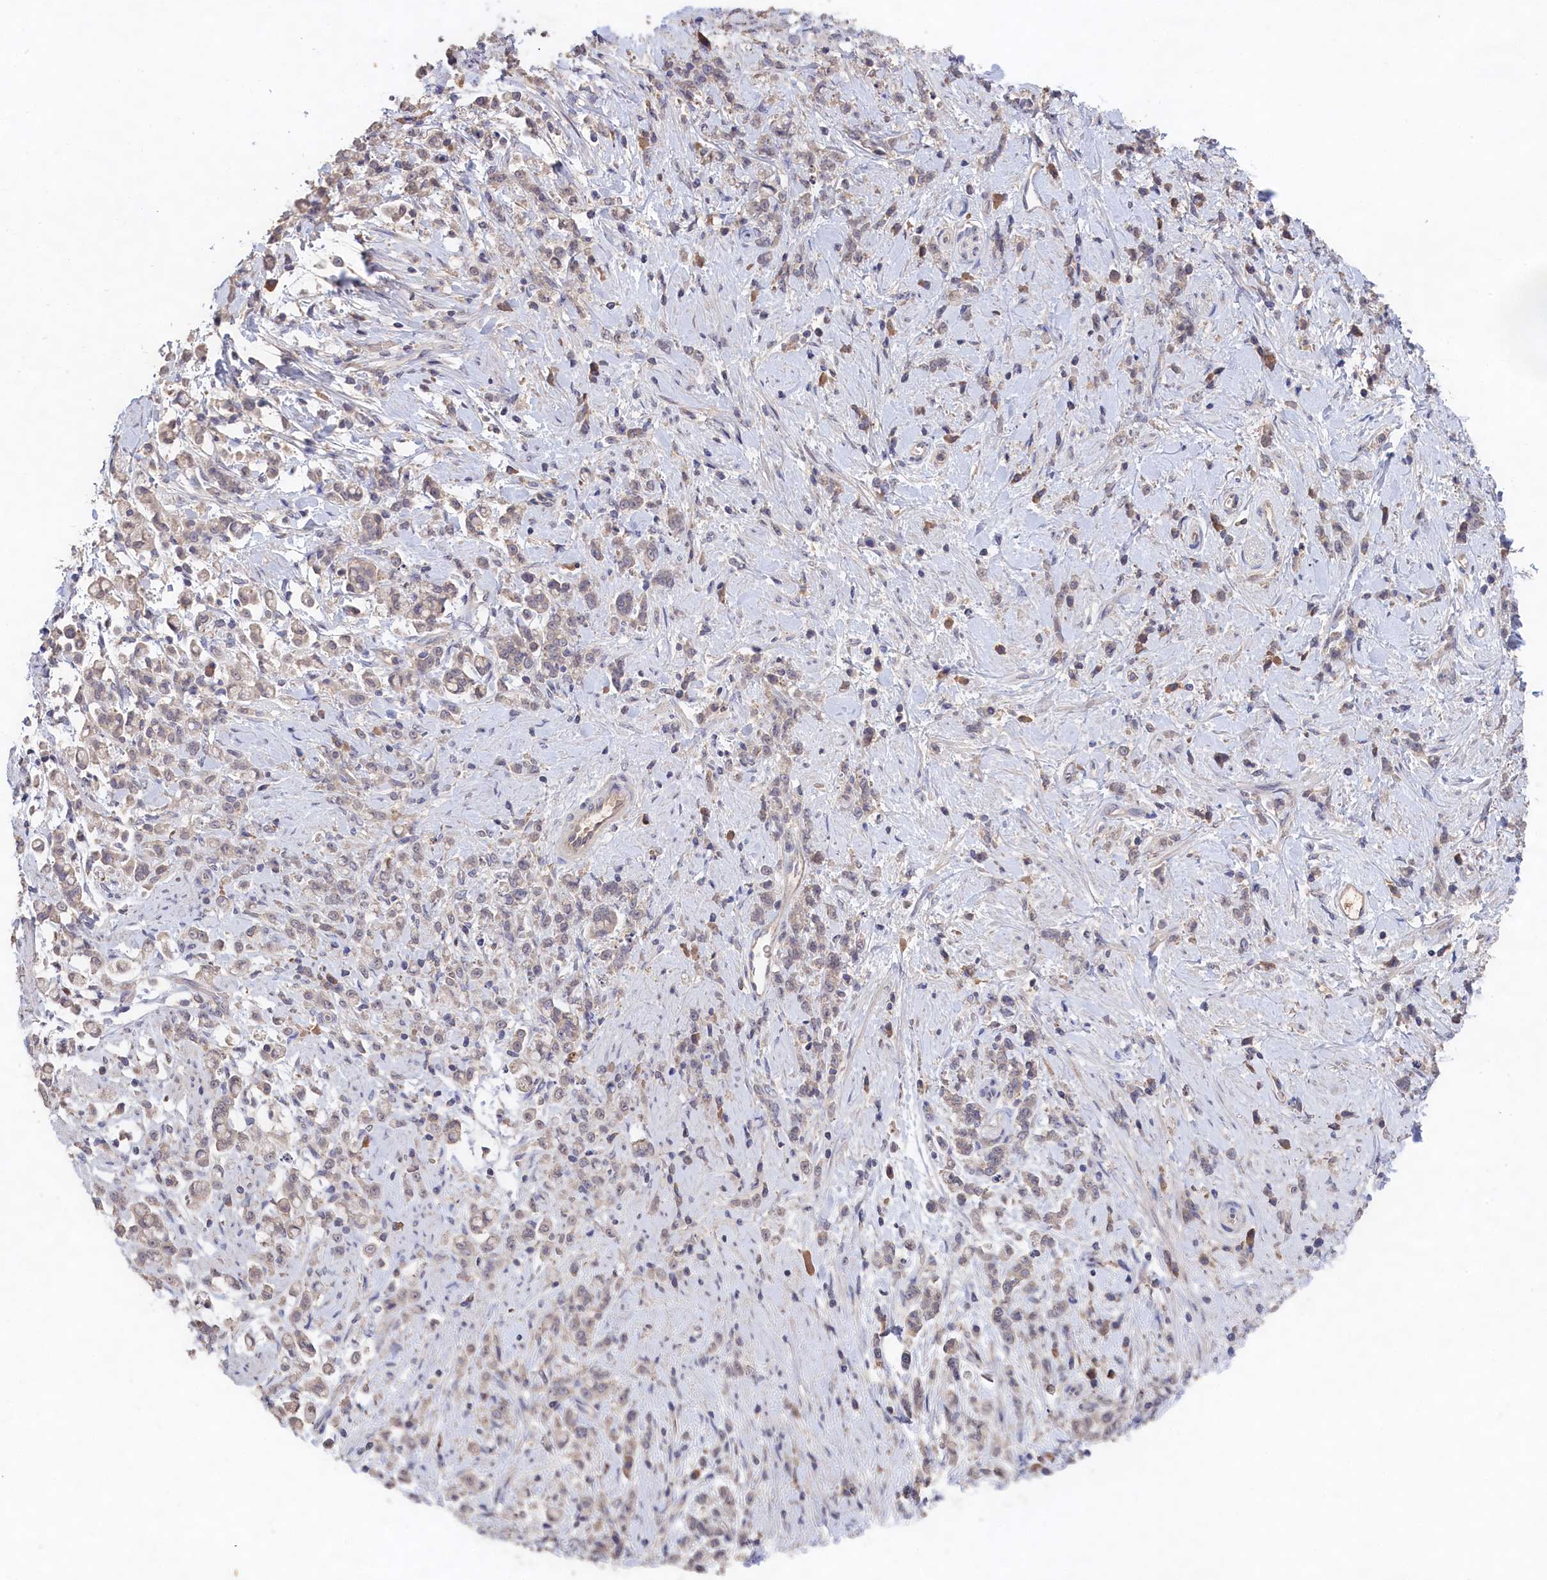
{"staining": {"intensity": "negative", "quantity": "none", "location": "none"}, "tissue": "stomach cancer", "cell_type": "Tumor cells", "image_type": "cancer", "snomed": [{"axis": "morphology", "description": "Adenocarcinoma, NOS"}, {"axis": "topography", "description": "Stomach"}], "caption": "Immunohistochemical staining of human stomach adenocarcinoma reveals no significant staining in tumor cells. (Stains: DAB (3,3'-diaminobenzidine) IHC with hematoxylin counter stain, Microscopy: brightfield microscopy at high magnification).", "gene": "CELF5", "patient": {"sex": "female", "age": 60}}